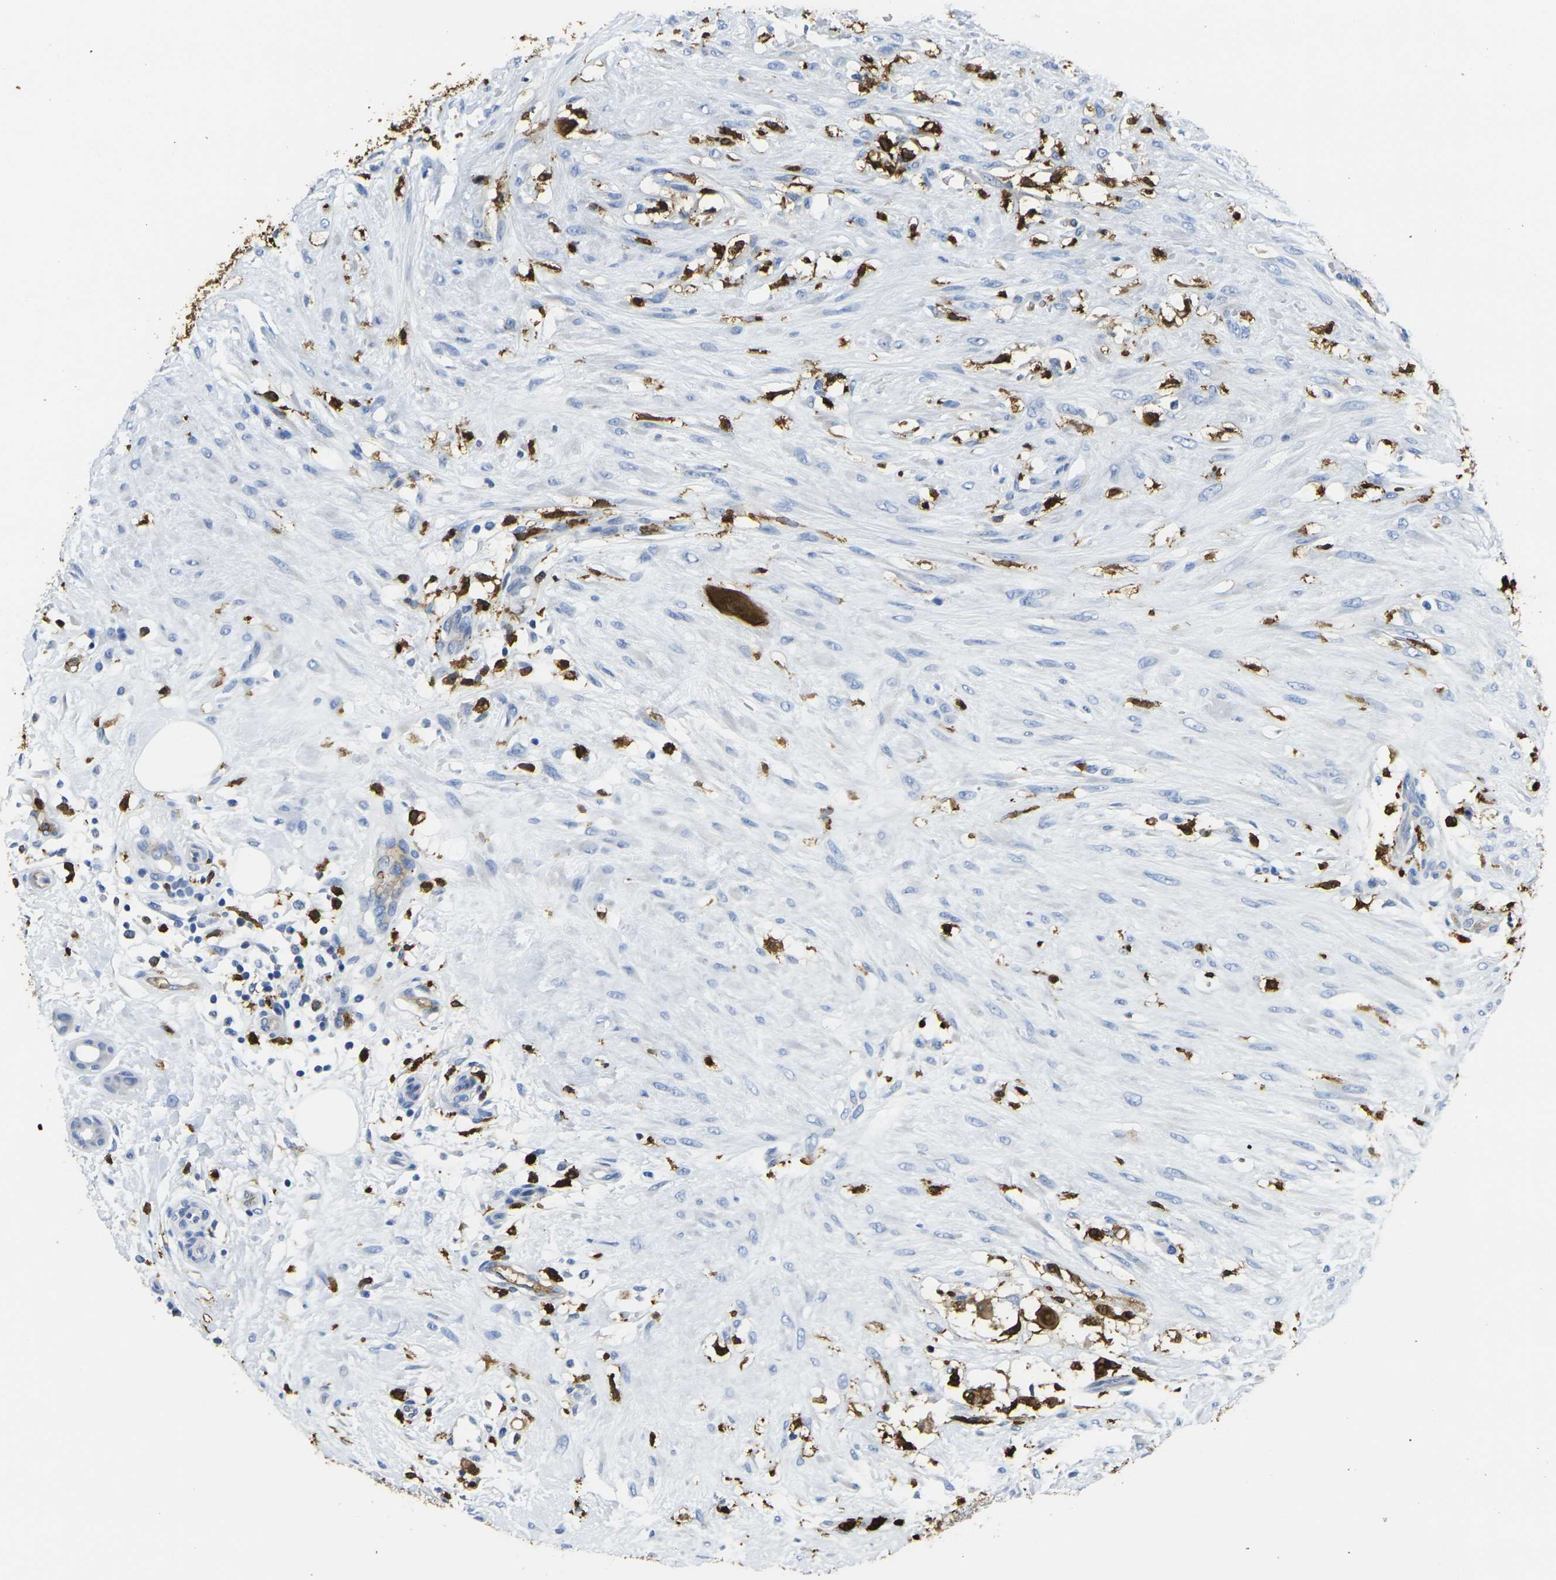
{"staining": {"intensity": "strong", "quantity": ">75%", "location": "cytoplasmic/membranous,nuclear"}, "tissue": "breast cancer", "cell_type": "Tumor cells", "image_type": "cancer", "snomed": [{"axis": "morphology", "description": "Duct carcinoma"}, {"axis": "topography", "description": "Breast"}], "caption": "This histopathology image reveals intraductal carcinoma (breast) stained with IHC to label a protein in brown. The cytoplasmic/membranous and nuclear of tumor cells show strong positivity for the protein. Nuclei are counter-stained blue.", "gene": "S100A9", "patient": {"sex": "female", "age": 40}}